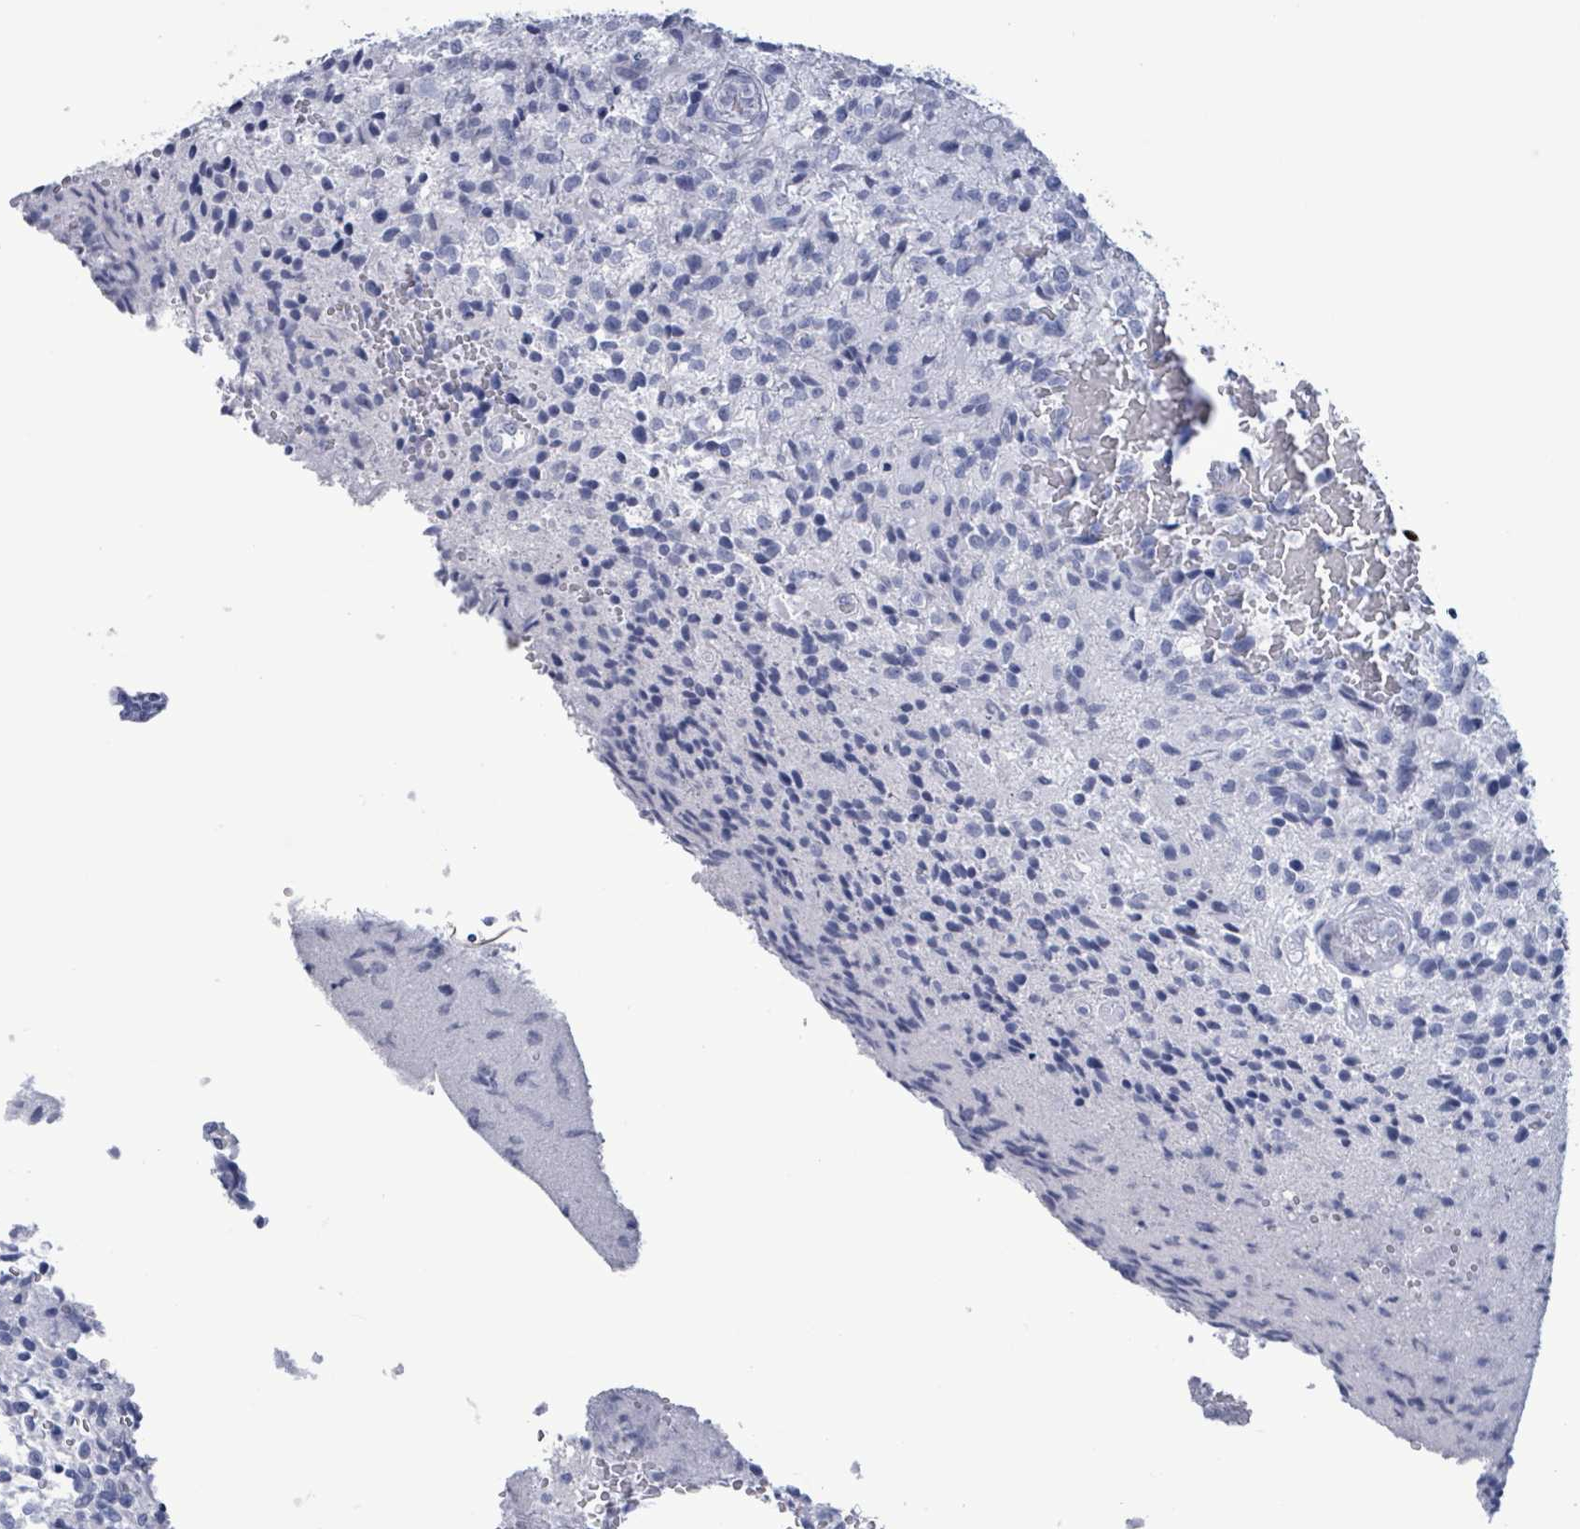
{"staining": {"intensity": "negative", "quantity": "none", "location": "none"}, "tissue": "glioma", "cell_type": "Tumor cells", "image_type": "cancer", "snomed": [{"axis": "morphology", "description": "Normal tissue, NOS"}, {"axis": "morphology", "description": "Glioma, malignant, High grade"}, {"axis": "topography", "description": "Cerebral cortex"}], "caption": "This is an immunohistochemistry (IHC) micrograph of human malignant glioma (high-grade). There is no staining in tumor cells.", "gene": "NKX2-1", "patient": {"sex": "male", "age": 56}}